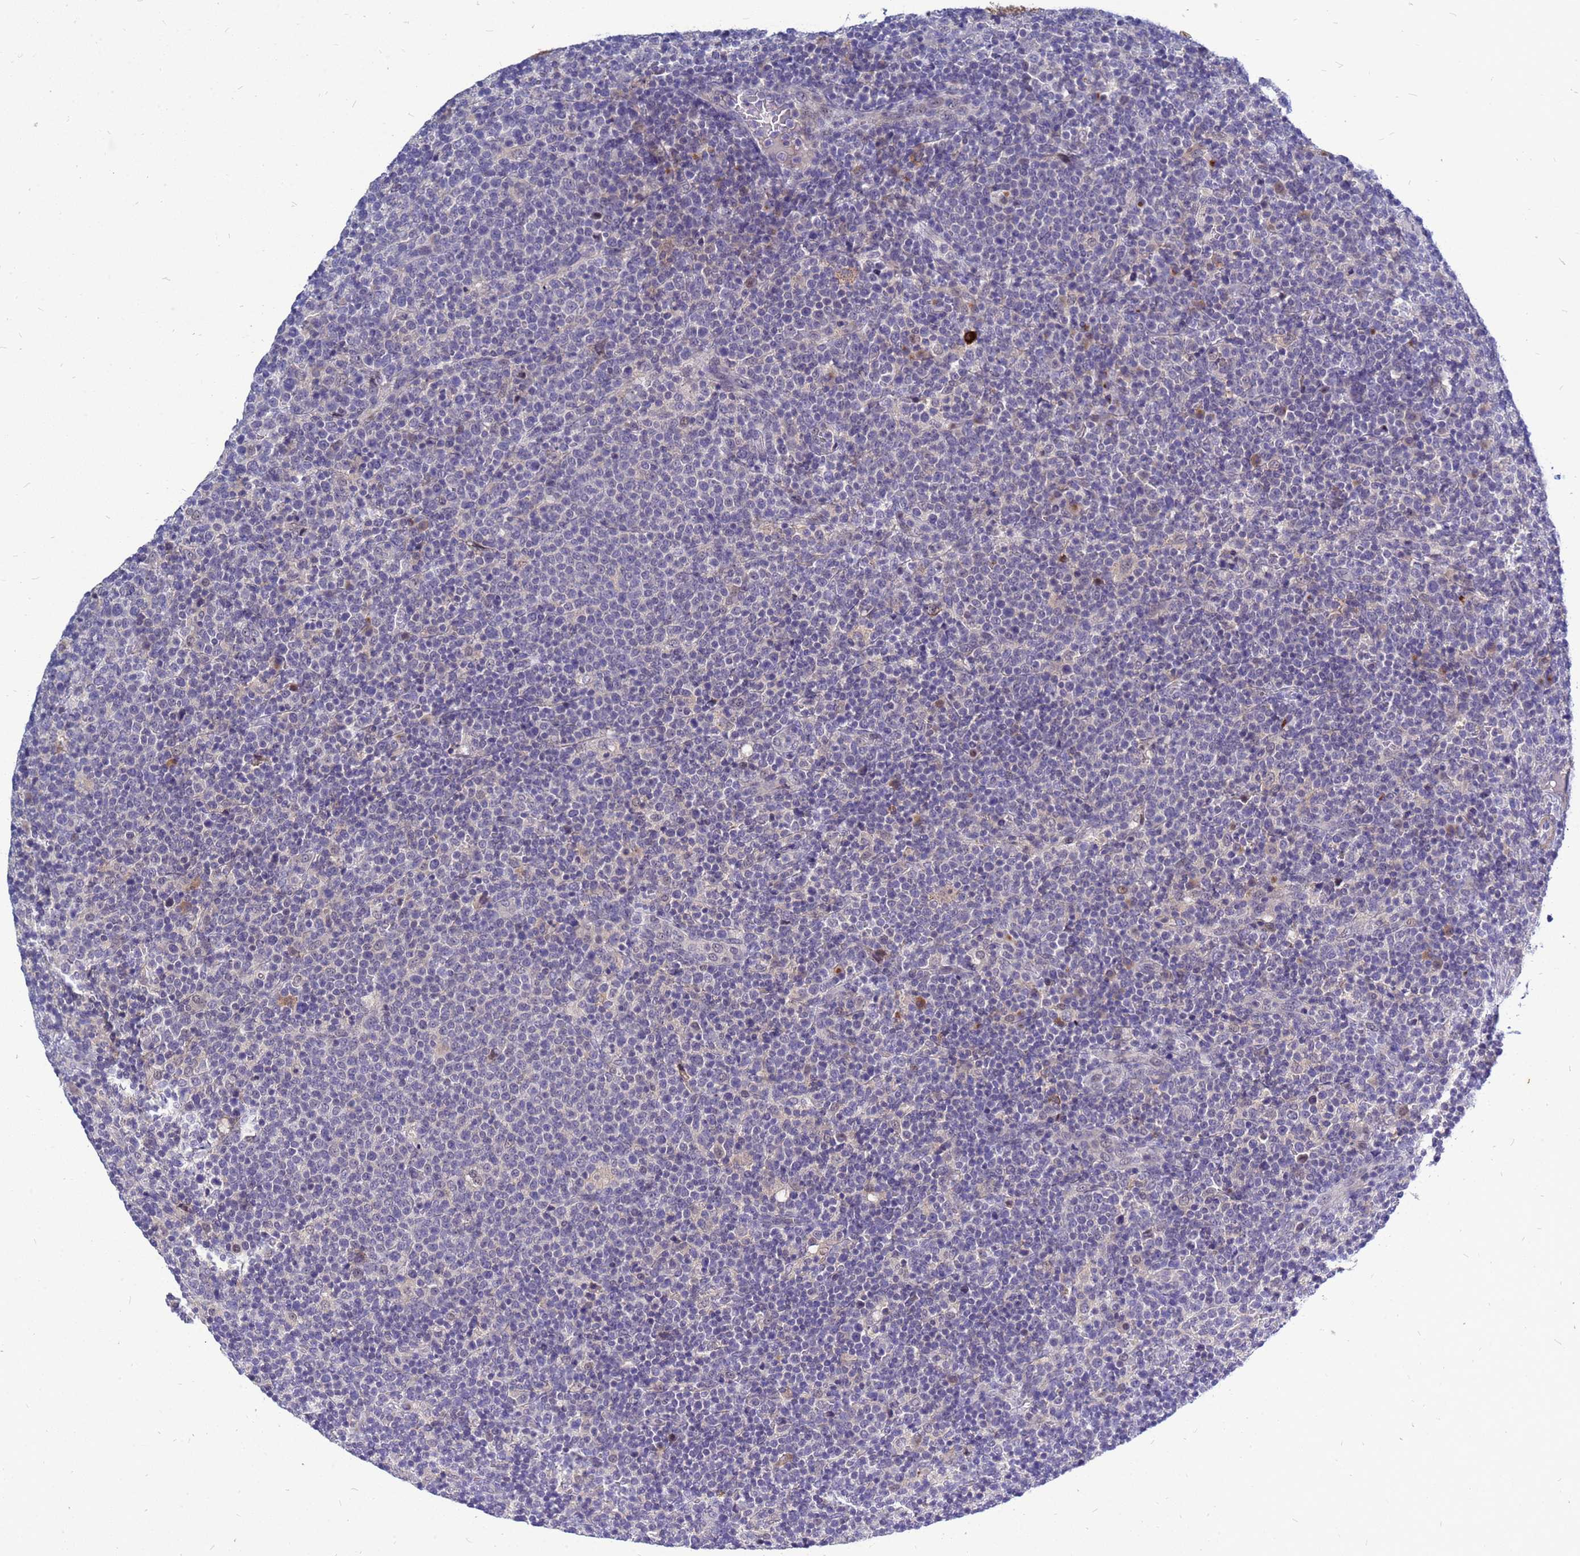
{"staining": {"intensity": "weak", "quantity": "<25%", "location": "nuclear"}, "tissue": "lymphoma", "cell_type": "Tumor cells", "image_type": "cancer", "snomed": [{"axis": "morphology", "description": "Malignant lymphoma, non-Hodgkin's type, High grade"}, {"axis": "topography", "description": "Lymph node"}], "caption": "IHC of human lymphoma displays no staining in tumor cells.", "gene": "SRGAP3", "patient": {"sex": "male", "age": 61}}